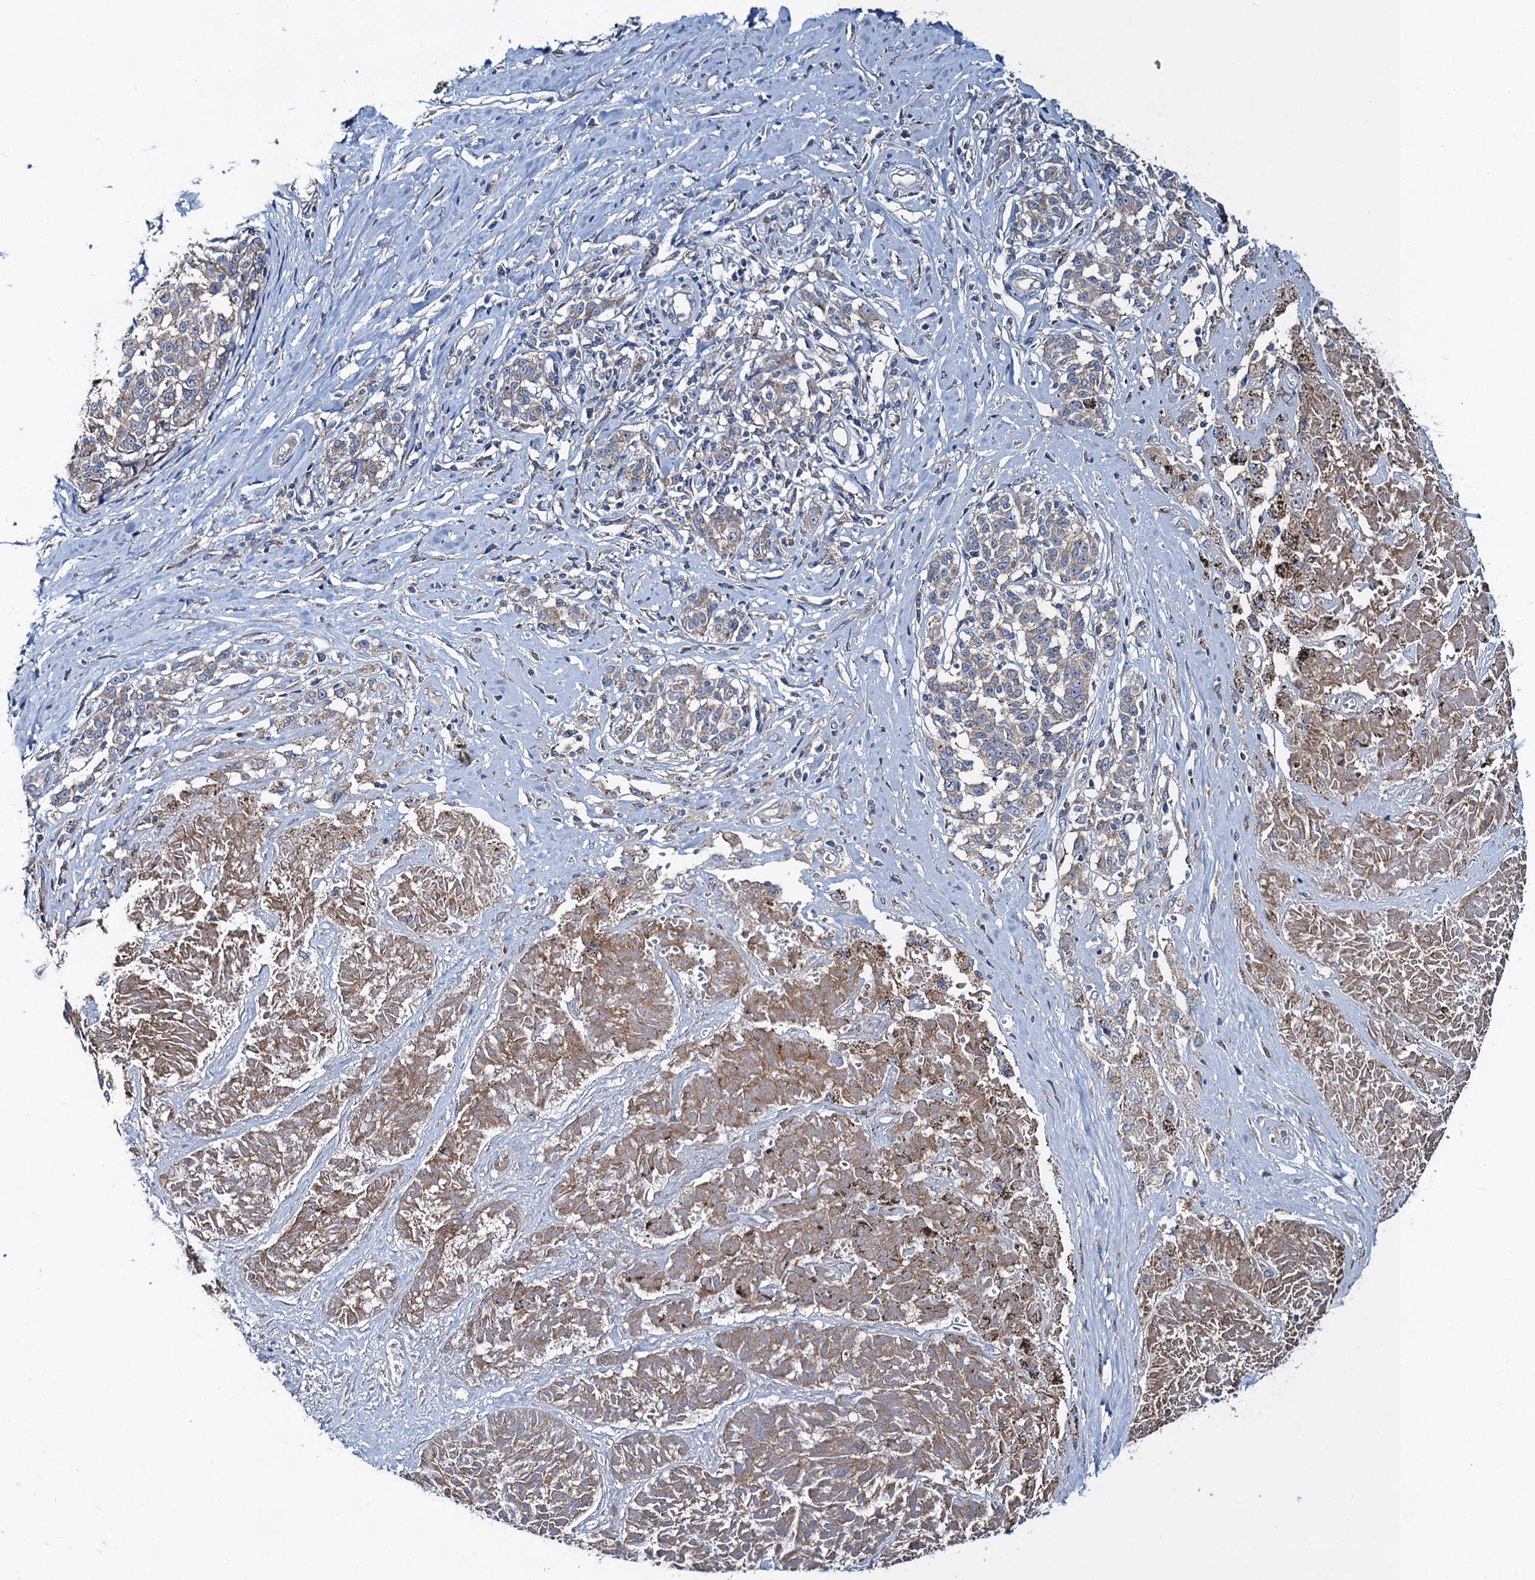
{"staining": {"intensity": "moderate", "quantity": ">75%", "location": "cytoplasmic/membranous"}, "tissue": "melanoma", "cell_type": "Tumor cells", "image_type": "cancer", "snomed": [{"axis": "morphology", "description": "Malignant melanoma, NOS"}, {"axis": "topography", "description": "Skin"}], "caption": "A micrograph of melanoma stained for a protein demonstrates moderate cytoplasmic/membranous brown staining in tumor cells.", "gene": "SNAP29", "patient": {"sex": "female", "age": 72}}